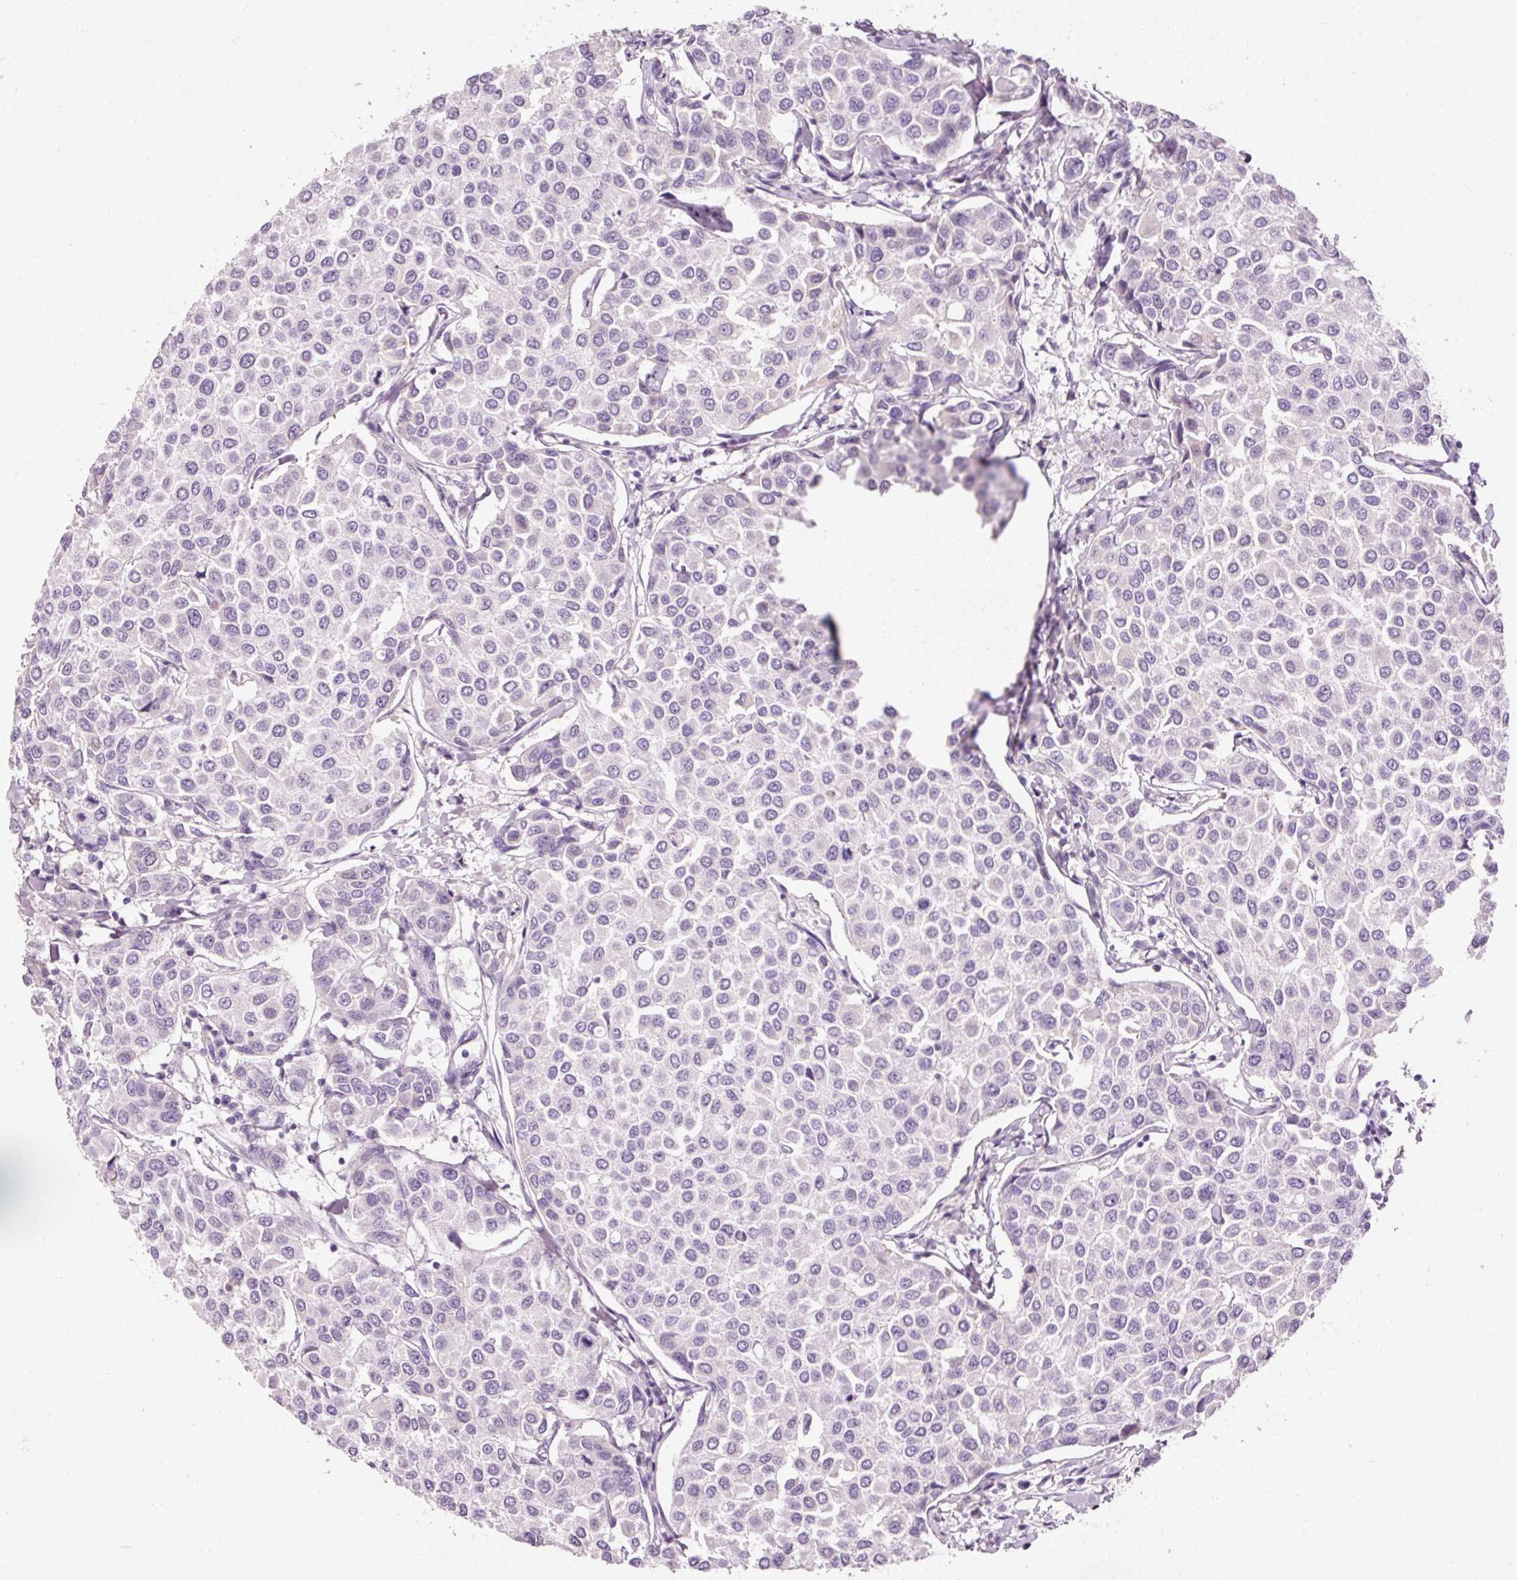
{"staining": {"intensity": "negative", "quantity": "none", "location": "none"}, "tissue": "breast cancer", "cell_type": "Tumor cells", "image_type": "cancer", "snomed": [{"axis": "morphology", "description": "Duct carcinoma"}, {"axis": "topography", "description": "Breast"}], "caption": "IHC histopathology image of human breast intraductal carcinoma stained for a protein (brown), which demonstrates no staining in tumor cells.", "gene": "MUC5AC", "patient": {"sex": "female", "age": 55}}